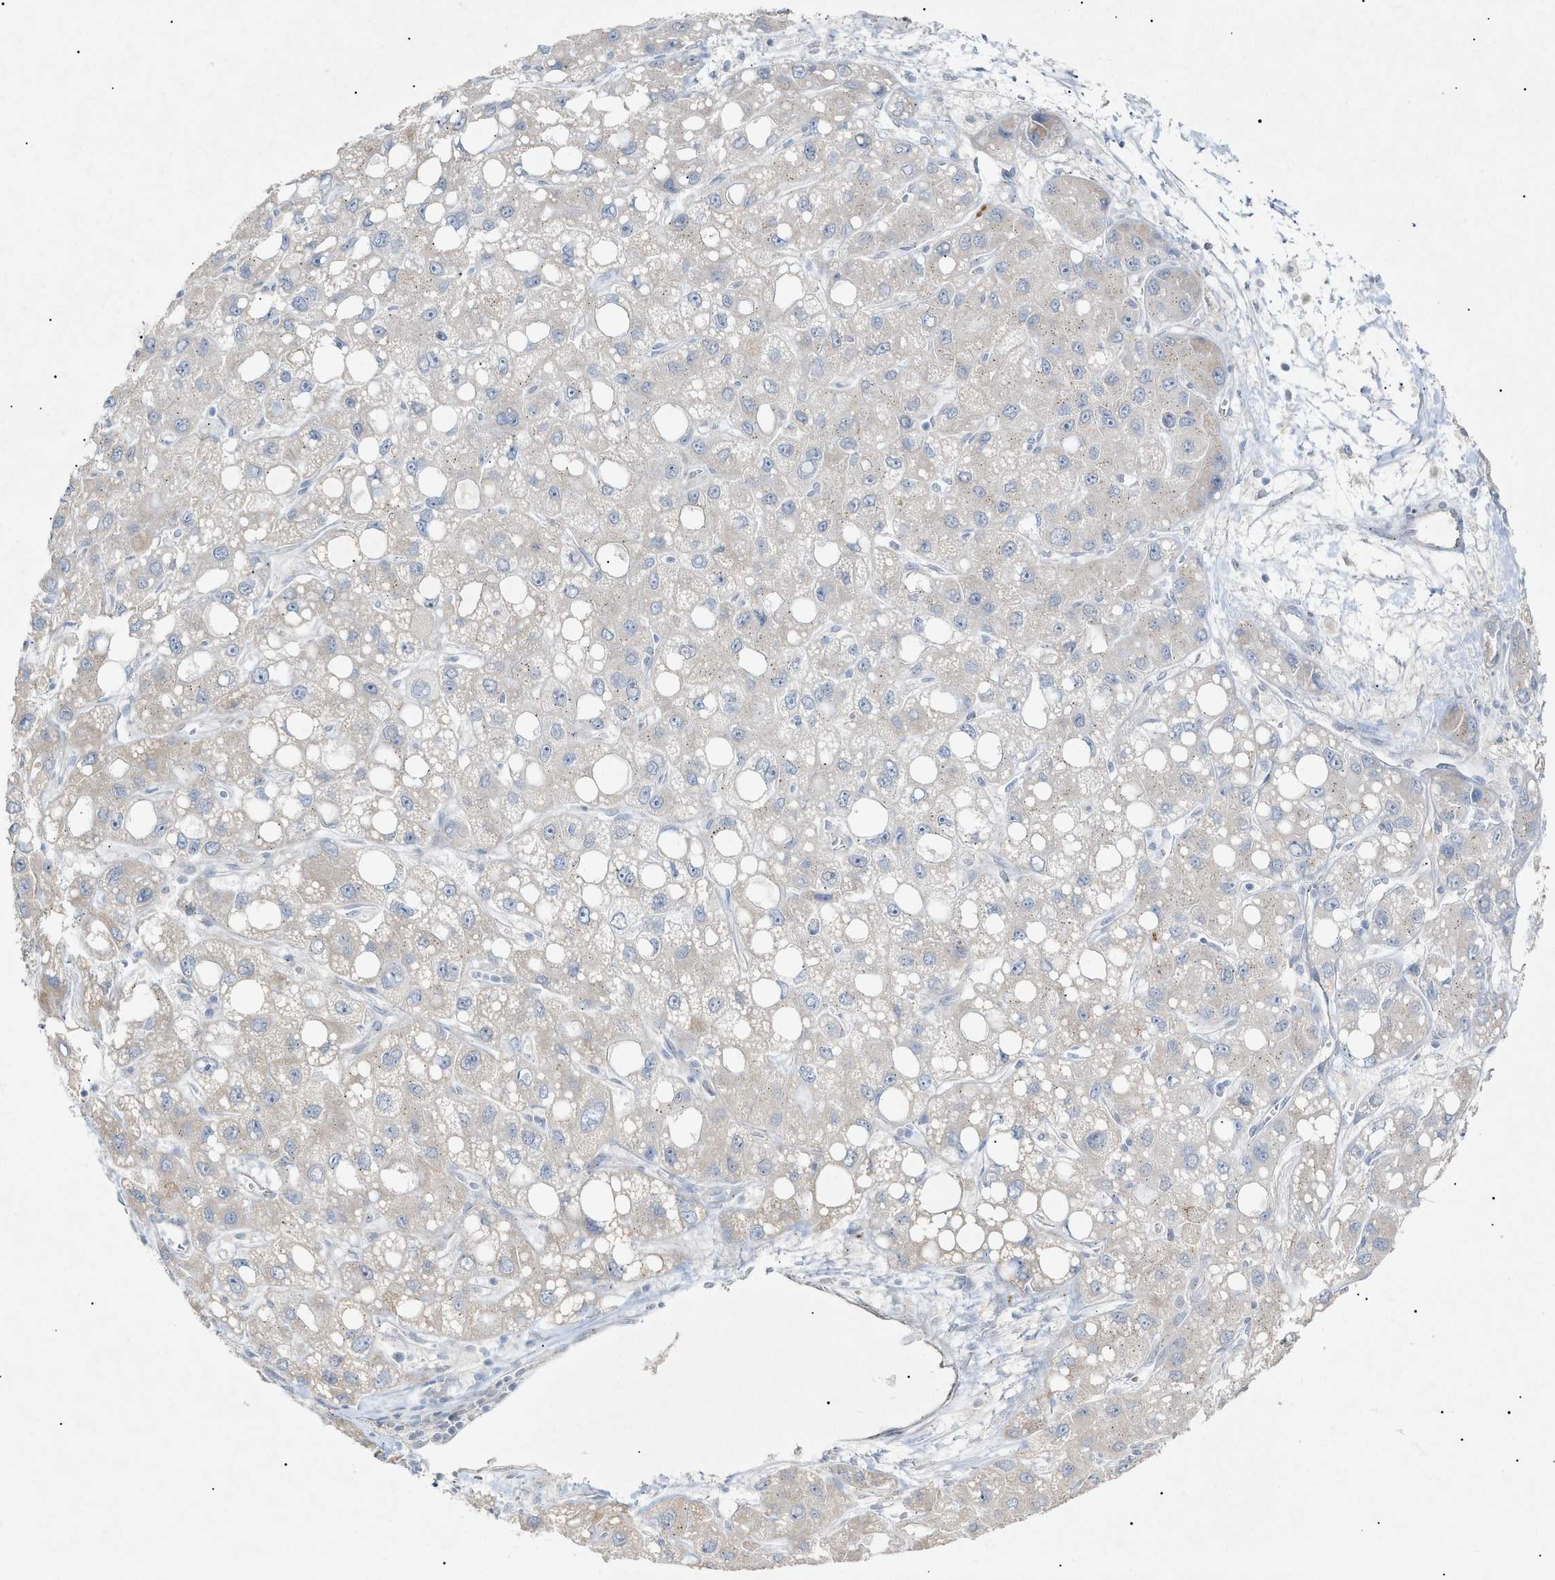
{"staining": {"intensity": "negative", "quantity": "none", "location": "none"}, "tissue": "liver cancer", "cell_type": "Tumor cells", "image_type": "cancer", "snomed": [{"axis": "morphology", "description": "Carcinoma, Hepatocellular, NOS"}, {"axis": "topography", "description": "Liver"}], "caption": "The histopathology image demonstrates no staining of tumor cells in hepatocellular carcinoma (liver).", "gene": "SLC25A31", "patient": {"sex": "male", "age": 55}}